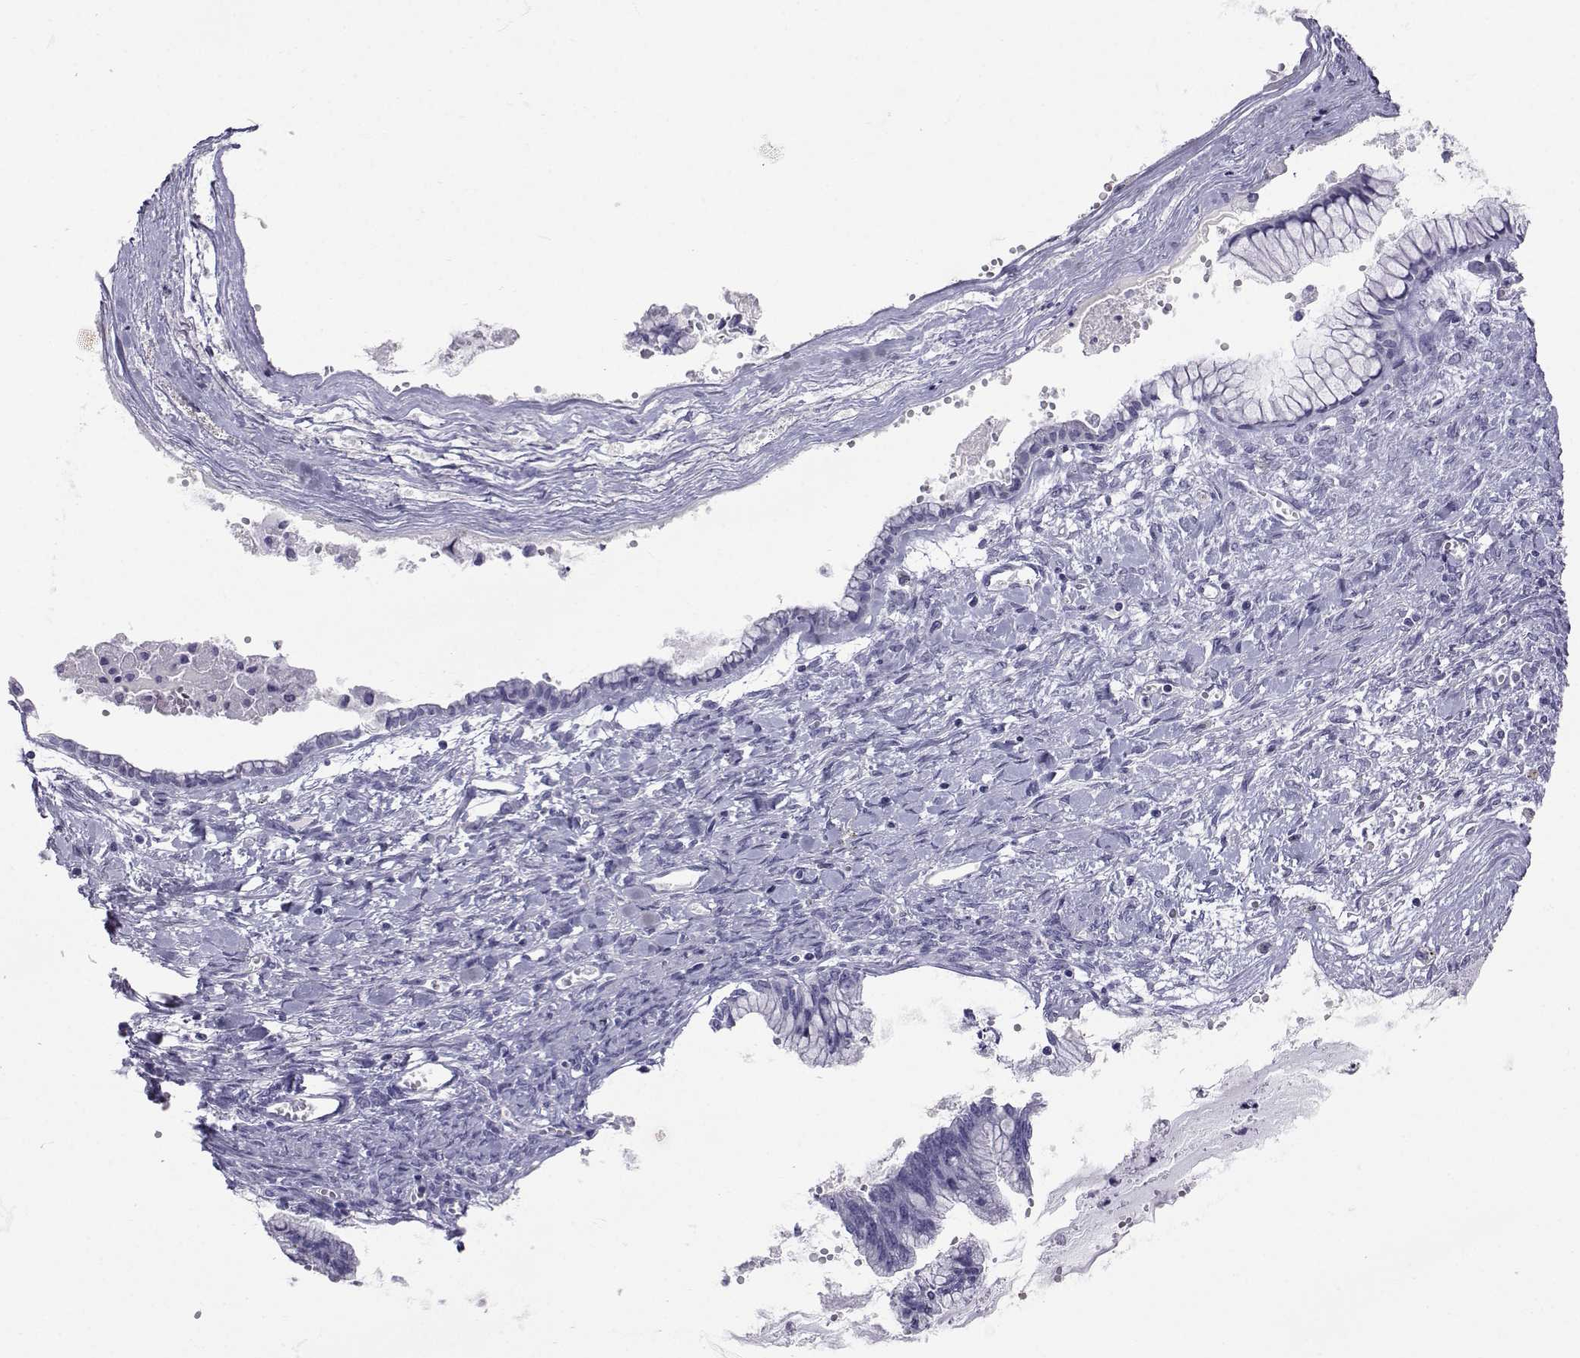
{"staining": {"intensity": "negative", "quantity": "none", "location": "none"}, "tissue": "ovarian cancer", "cell_type": "Tumor cells", "image_type": "cancer", "snomed": [{"axis": "morphology", "description": "Cystadenocarcinoma, mucinous, NOS"}, {"axis": "topography", "description": "Ovary"}], "caption": "Ovarian mucinous cystadenocarcinoma was stained to show a protein in brown. There is no significant positivity in tumor cells.", "gene": "SLC6A3", "patient": {"sex": "female", "age": 67}}